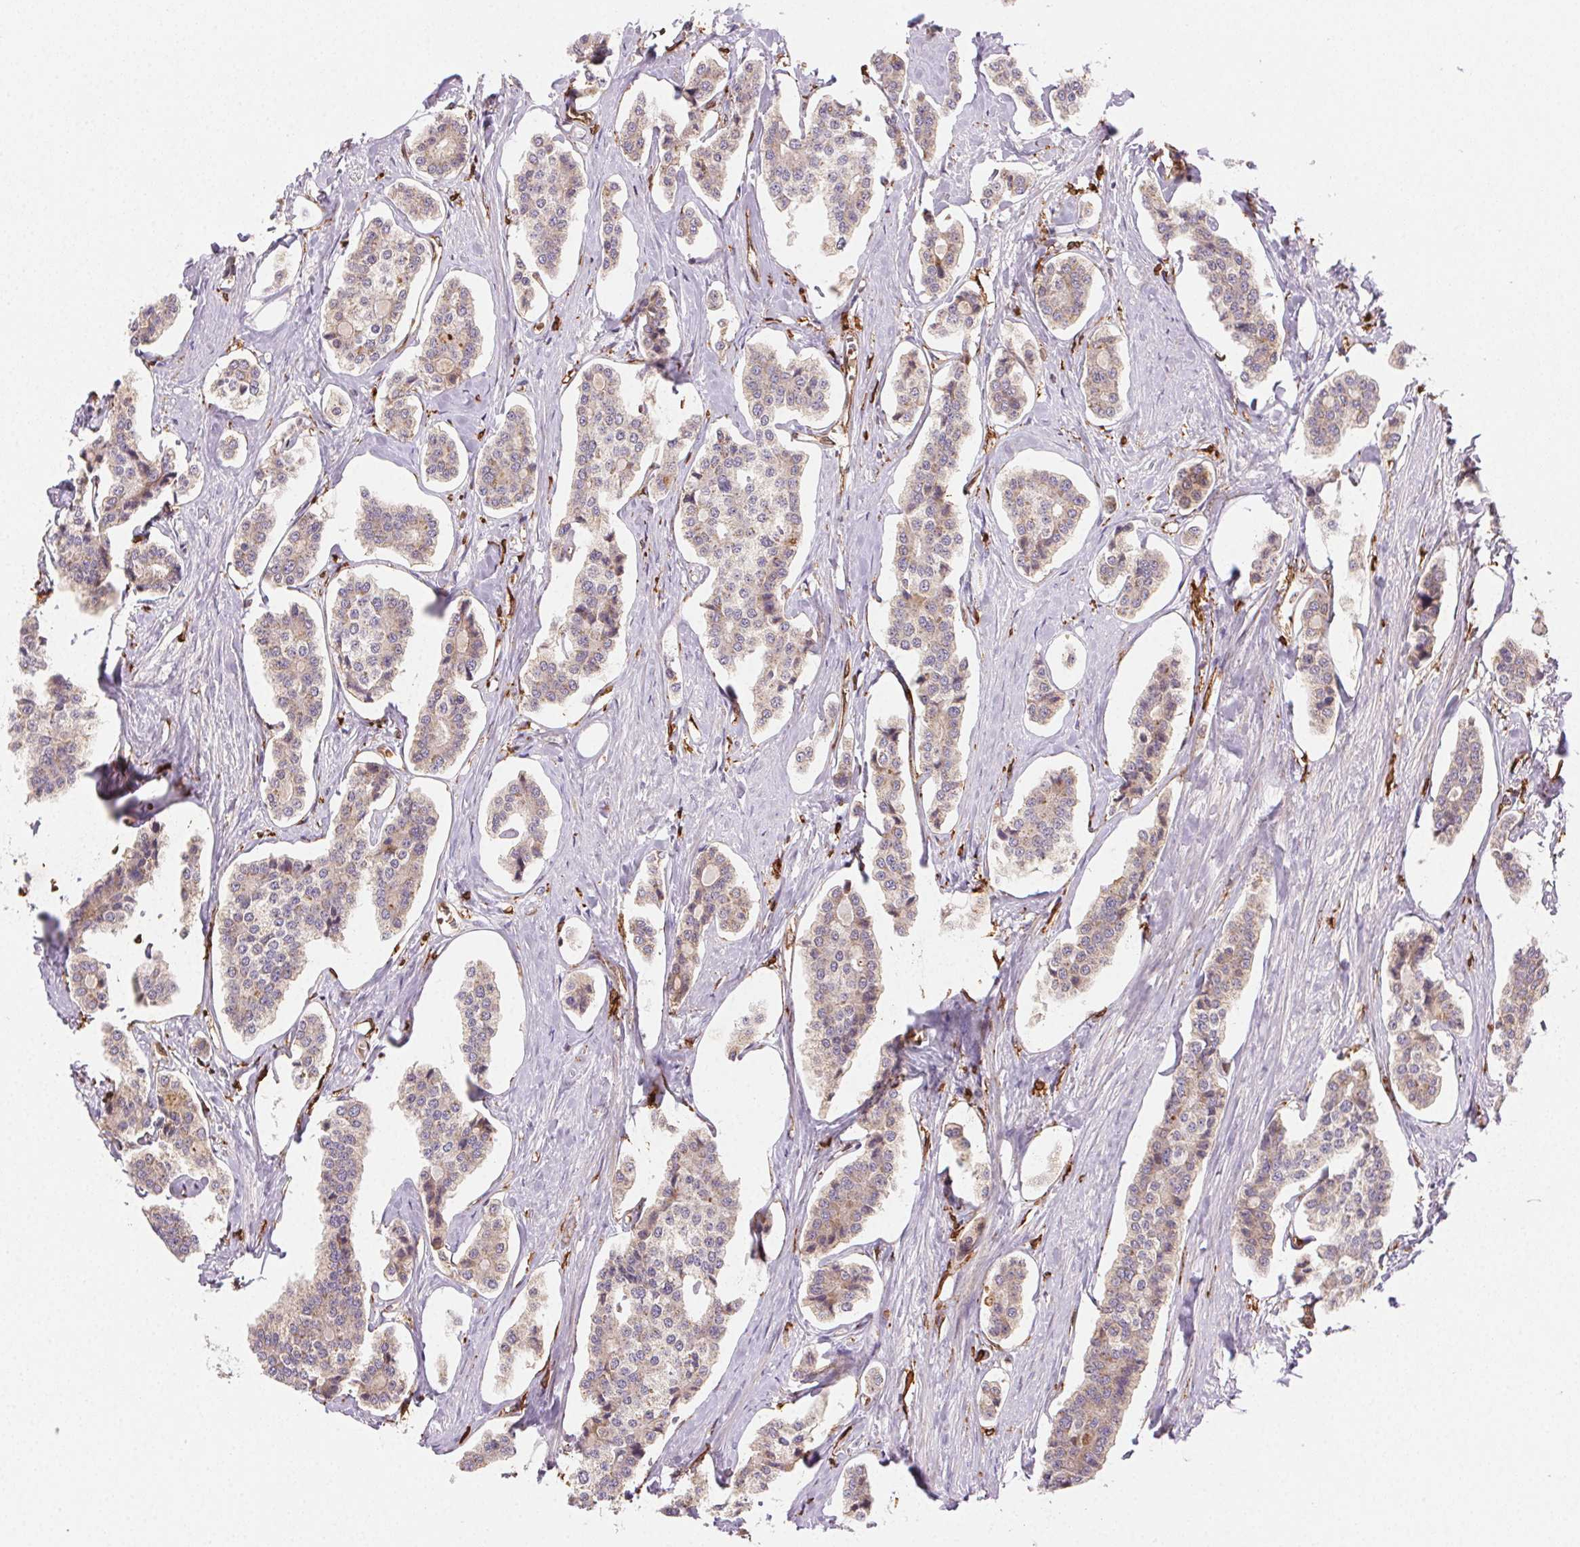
{"staining": {"intensity": "weak", "quantity": "25%-75%", "location": "cytoplasmic/membranous"}, "tissue": "carcinoid", "cell_type": "Tumor cells", "image_type": "cancer", "snomed": [{"axis": "morphology", "description": "Carcinoid, malignant, NOS"}, {"axis": "topography", "description": "Small intestine"}], "caption": "Immunohistochemical staining of human carcinoid demonstrates low levels of weak cytoplasmic/membranous protein positivity in about 25%-75% of tumor cells. The protein of interest is stained brown, and the nuclei are stained in blue (DAB (3,3'-diaminobenzidine) IHC with brightfield microscopy, high magnification).", "gene": "RNASET2", "patient": {"sex": "female", "age": 65}}